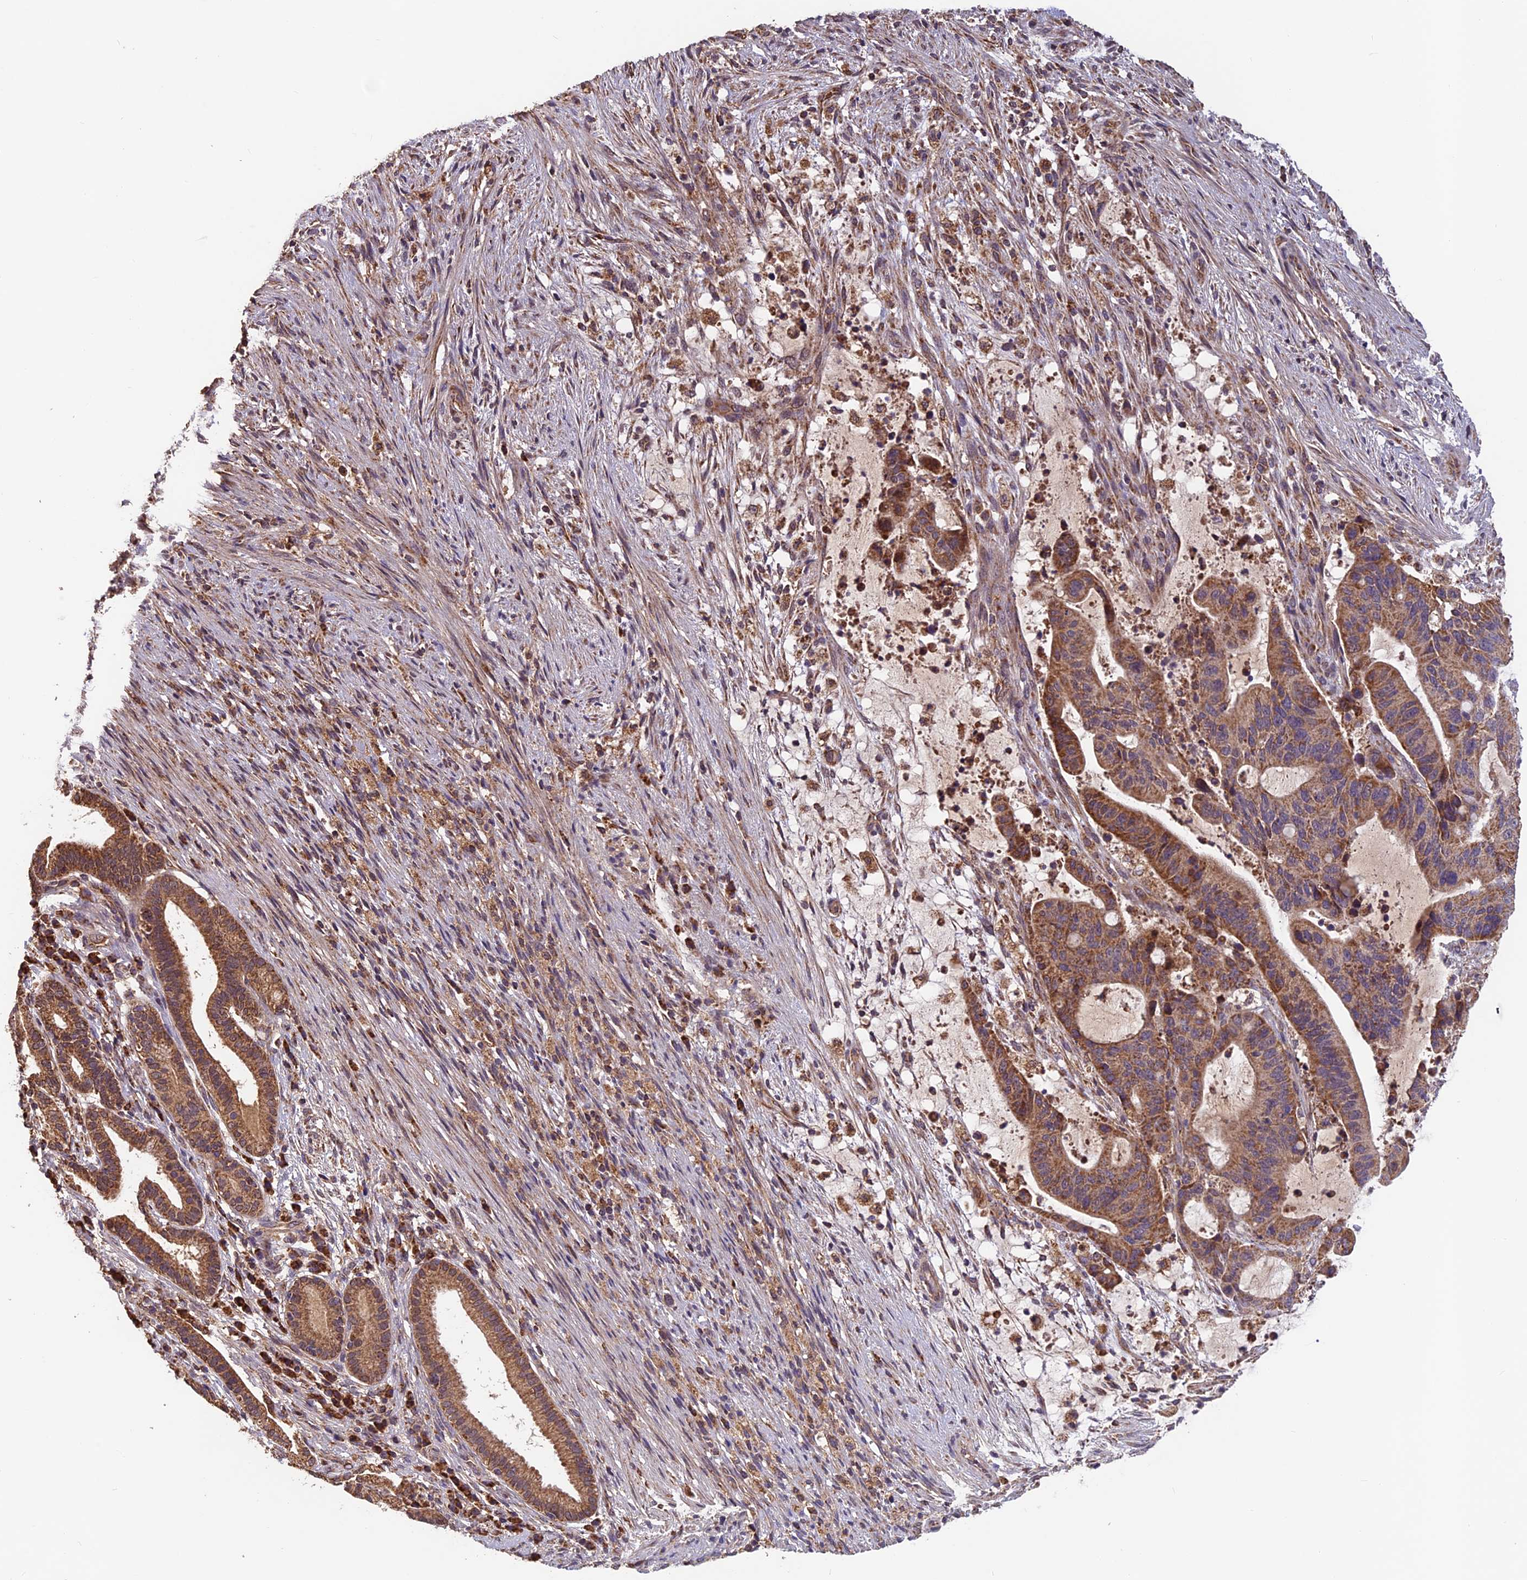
{"staining": {"intensity": "moderate", "quantity": ">75%", "location": "cytoplasmic/membranous"}, "tissue": "liver cancer", "cell_type": "Tumor cells", "image_type": "cancer", "snomed": [{"axis": "morphology", "description": "Normal tissue, NOS"}, {"axis": "morphology", "description": "Cholangiocarcinoma"}, {"axis": "topography", "description": "Liver"}, {"axis": "topography", "description": "Peripheral nerve tissue"}], "caption": "Cholangiocarcinoma (liver) stained for a protein (brown) reveals moderate cytoplasmic/membranous positive expression in about >75% of tumor cells.", "gene": "CCDC15", "patient": {"sex": "female", "age": 73}}